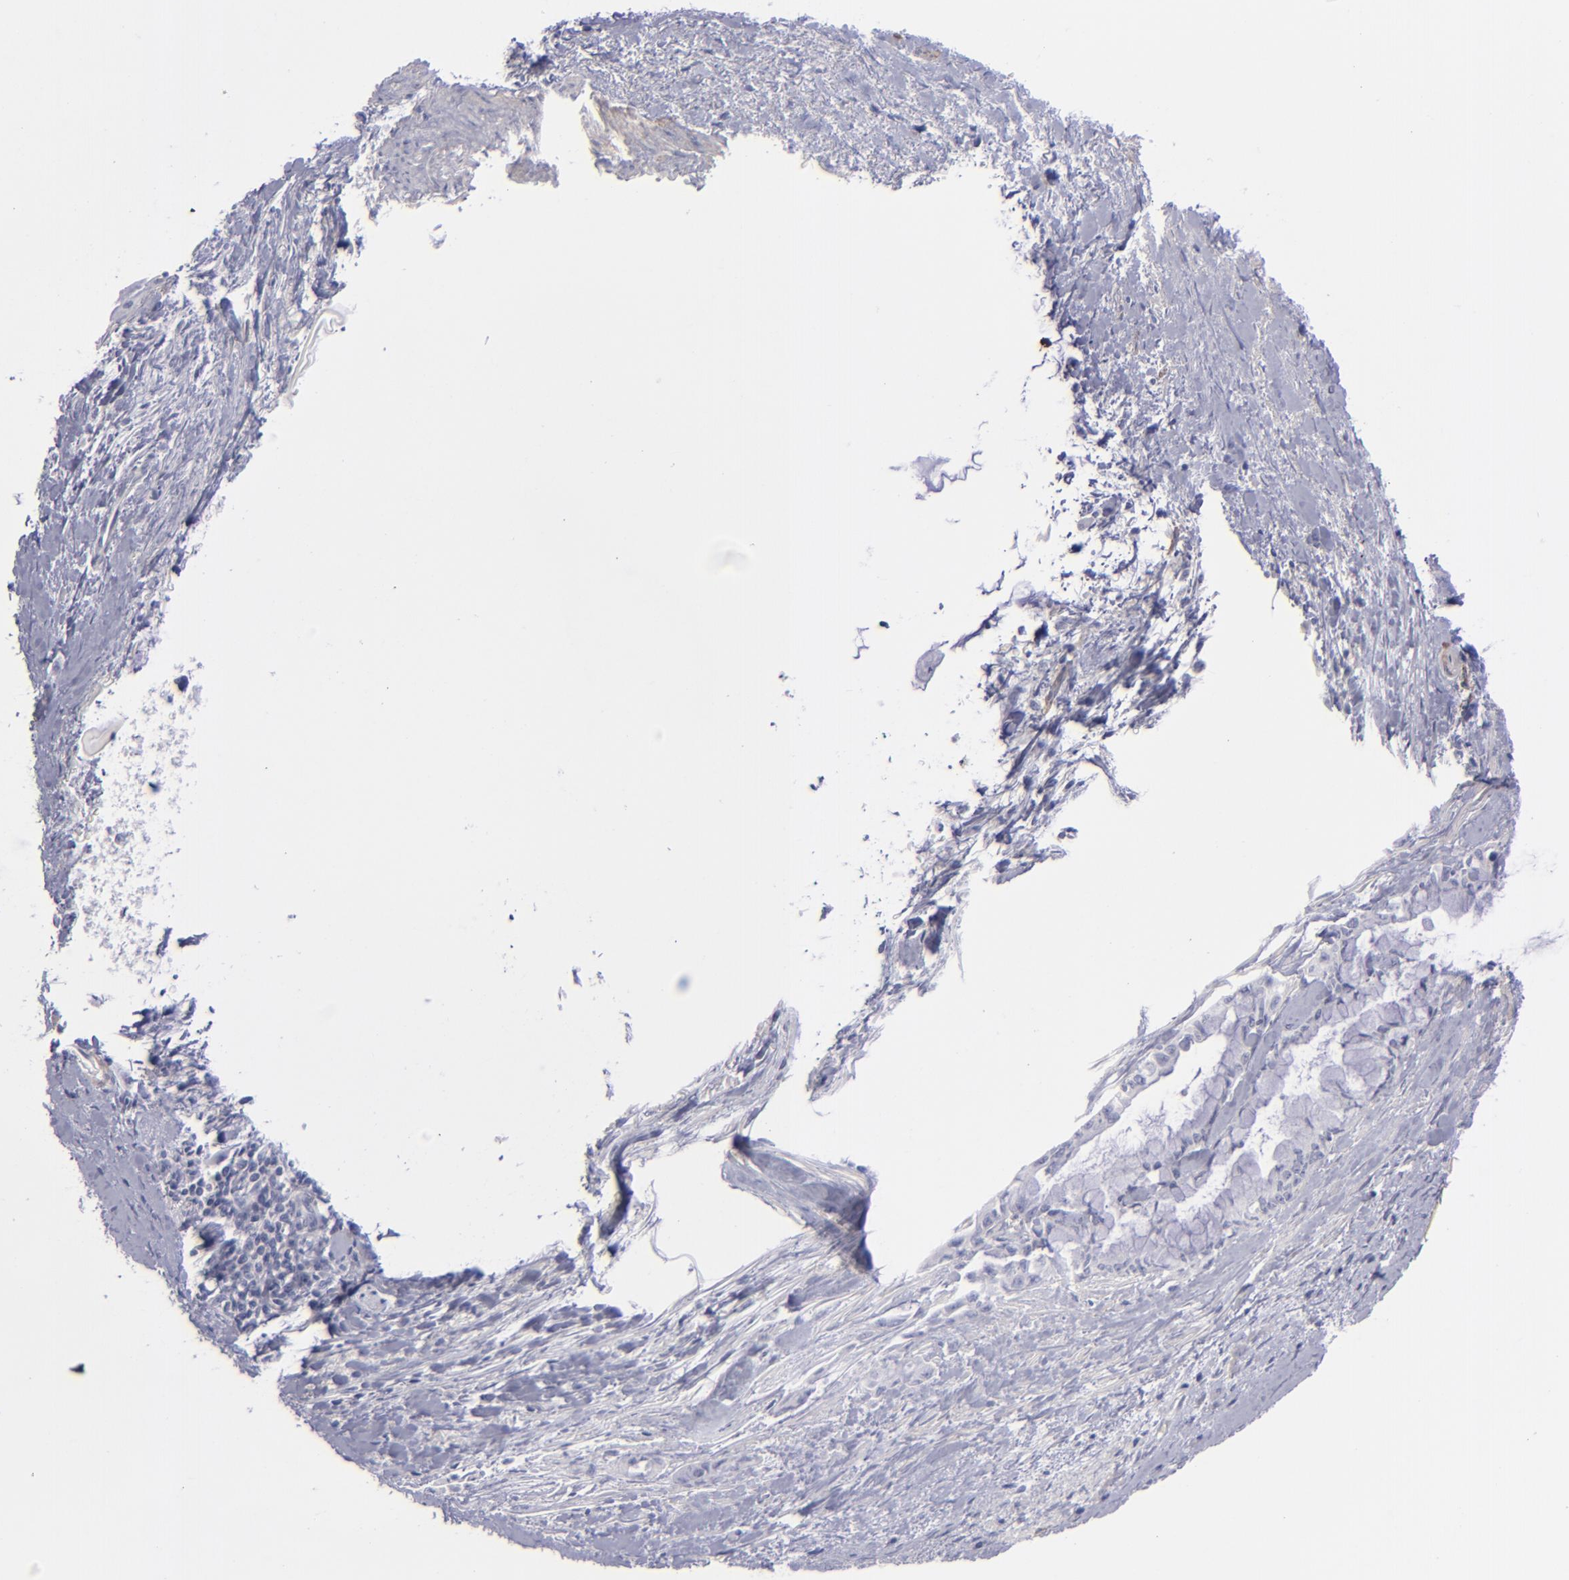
{"staining": {"intensity": "negative", "quantity": "none", "location": "none"}, "tissue": "pancreatic cancer", "cell_type": "Tumor cells", "image_type": "cancer", "snomed": [{"axis": "morphology", "description": "Adenocarcinoma, NOS"}, {"axis": "topography", "description": "Pancreas"}], "caption": "IHC photomicrograph of pancreatic adenocarcinoma stained for a protein (brown), which shows no staining in tumor cells.", "gene": "MYH11", "patient": {"sex": "male", "age": 59}}